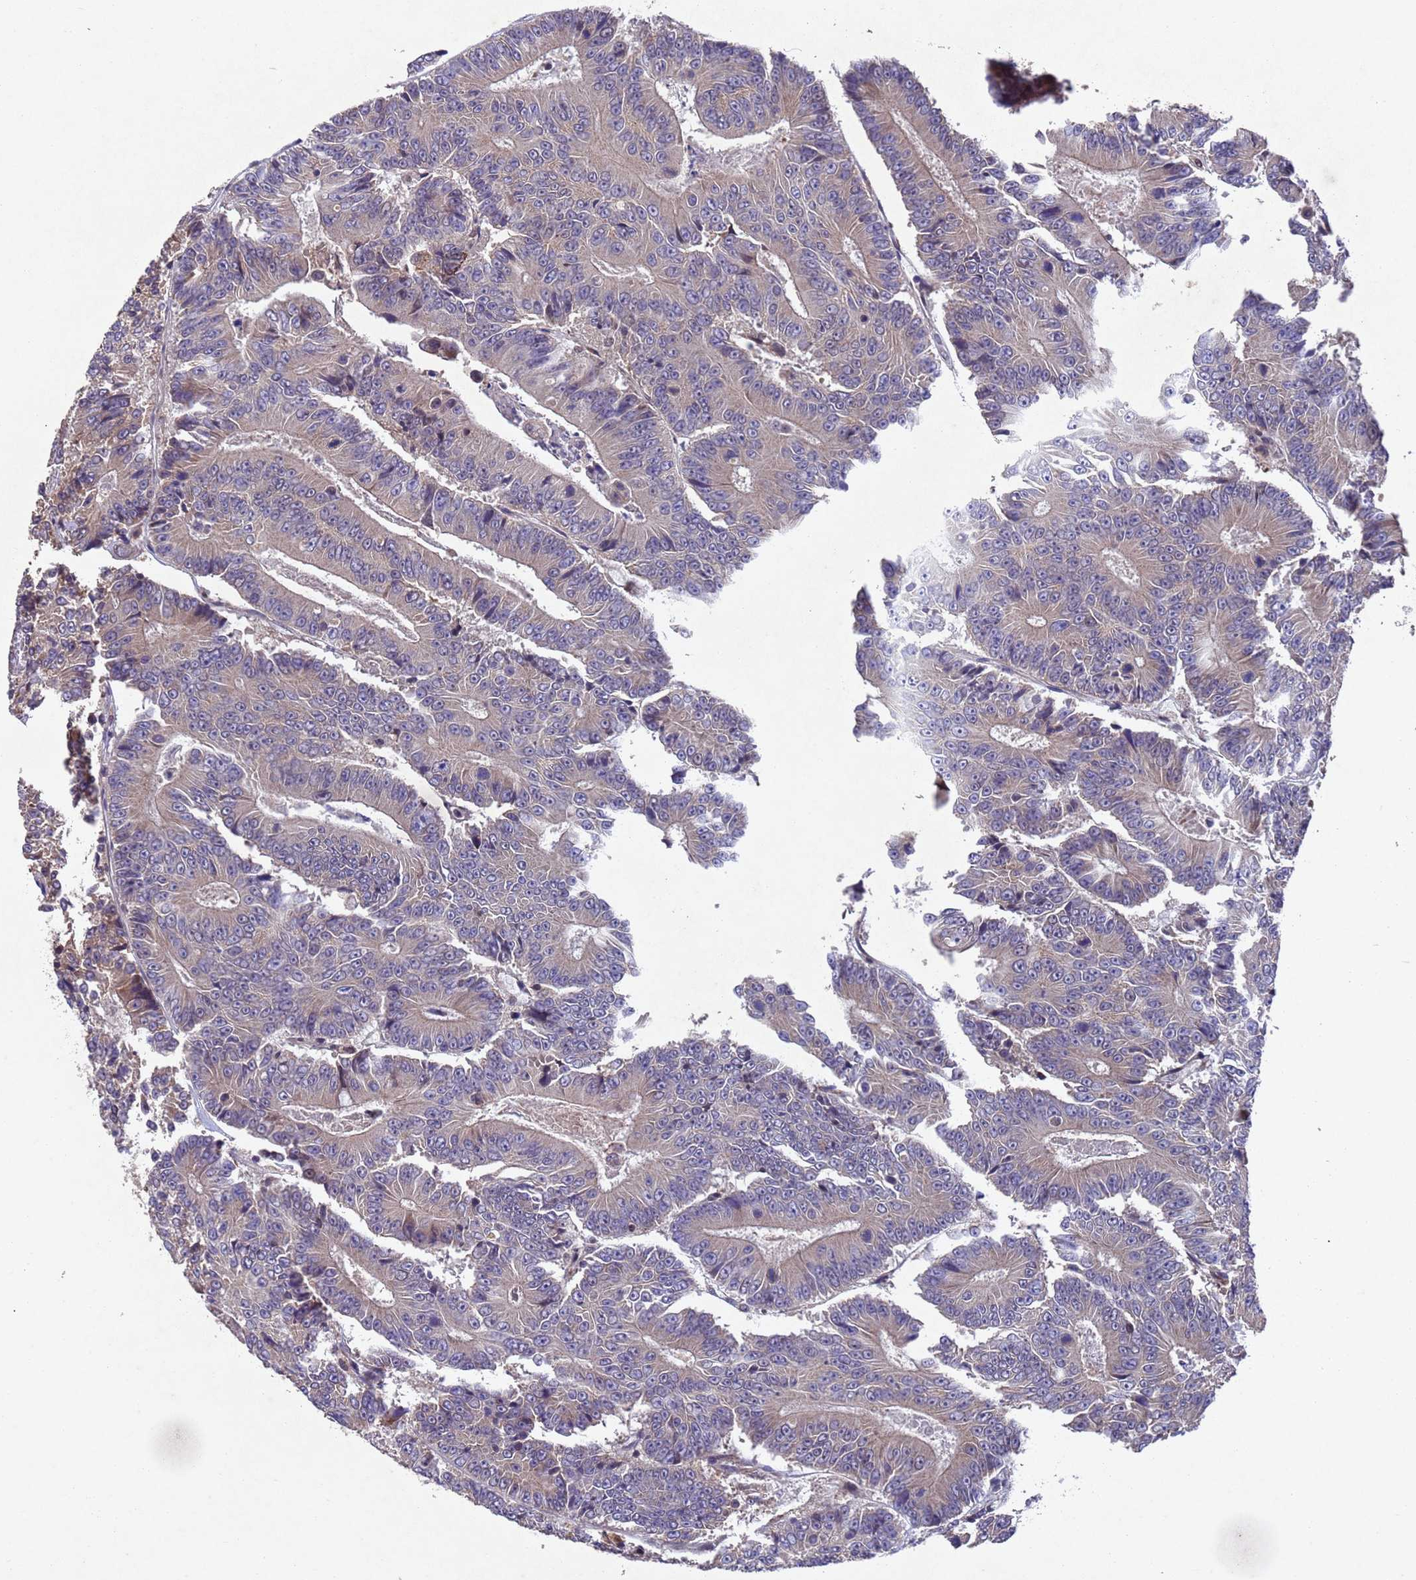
{"staining": {"intensity": "moderate", "quantity": "25%-75%", "location": "cytoplasmic/membranous"}, "tissue": "colorectal cancer", "cell_type": "Tumor cells", "image_type": "cancer", "snomed": [{"axis": "morphology", "description": "Adenocarcinoma, NOS"}, {"axis": "topography", "description": "Colon"}], "caption": "A brown stain highlights moderate cytoplasmic/membranous expression of a protein in human colorectal cancer tumor cells. Using DAB (brown) and hematoxylin (blue) stains, captured at high magnification using brightfield microscopy.", "gene": "TBK1", "patient": {"sex": "male", "age": 83}}